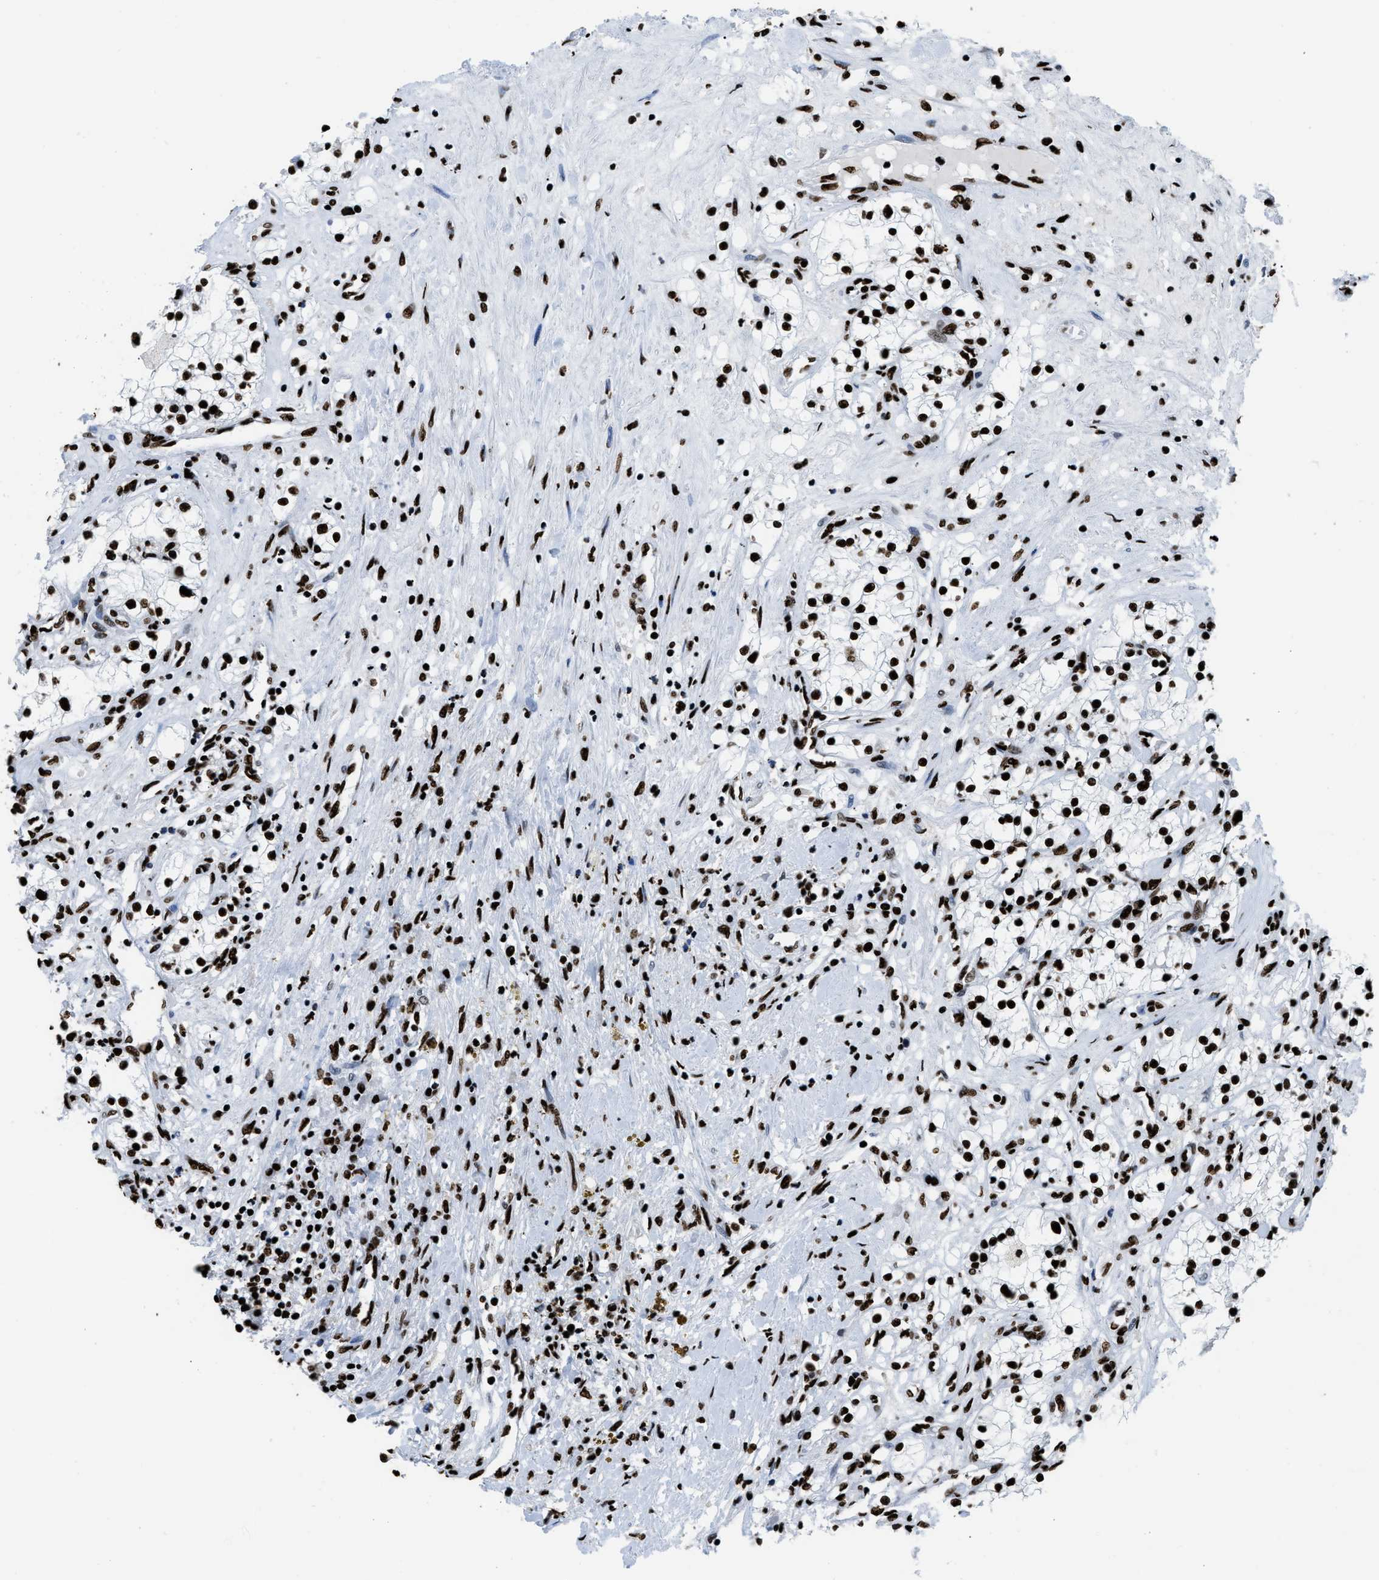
{"staining": {"intensity": "strong", "quantity": ">75%", "location": "nuclear"}, "tissue": "renal cancer", "cell_type": "Tumor cells", "image_type": "cancer", "snomed": [{"axis": "morphology", "description": "Adenocarcinoma, NOS"}, {"axis": "topography", "description": "Kidney"}], "caption": "Tumor cells reveal high levels of strong nuclear expression in about >75% of cells in human renal cancer. The staining was performed using DAB (3,3'-diaminobenzidine), with brown indicating positive protein expression. Nuclei are stained blue with hematoxylin.", "gene": "HNRNPM", "patient": {"sex": "male", "age": 68}}